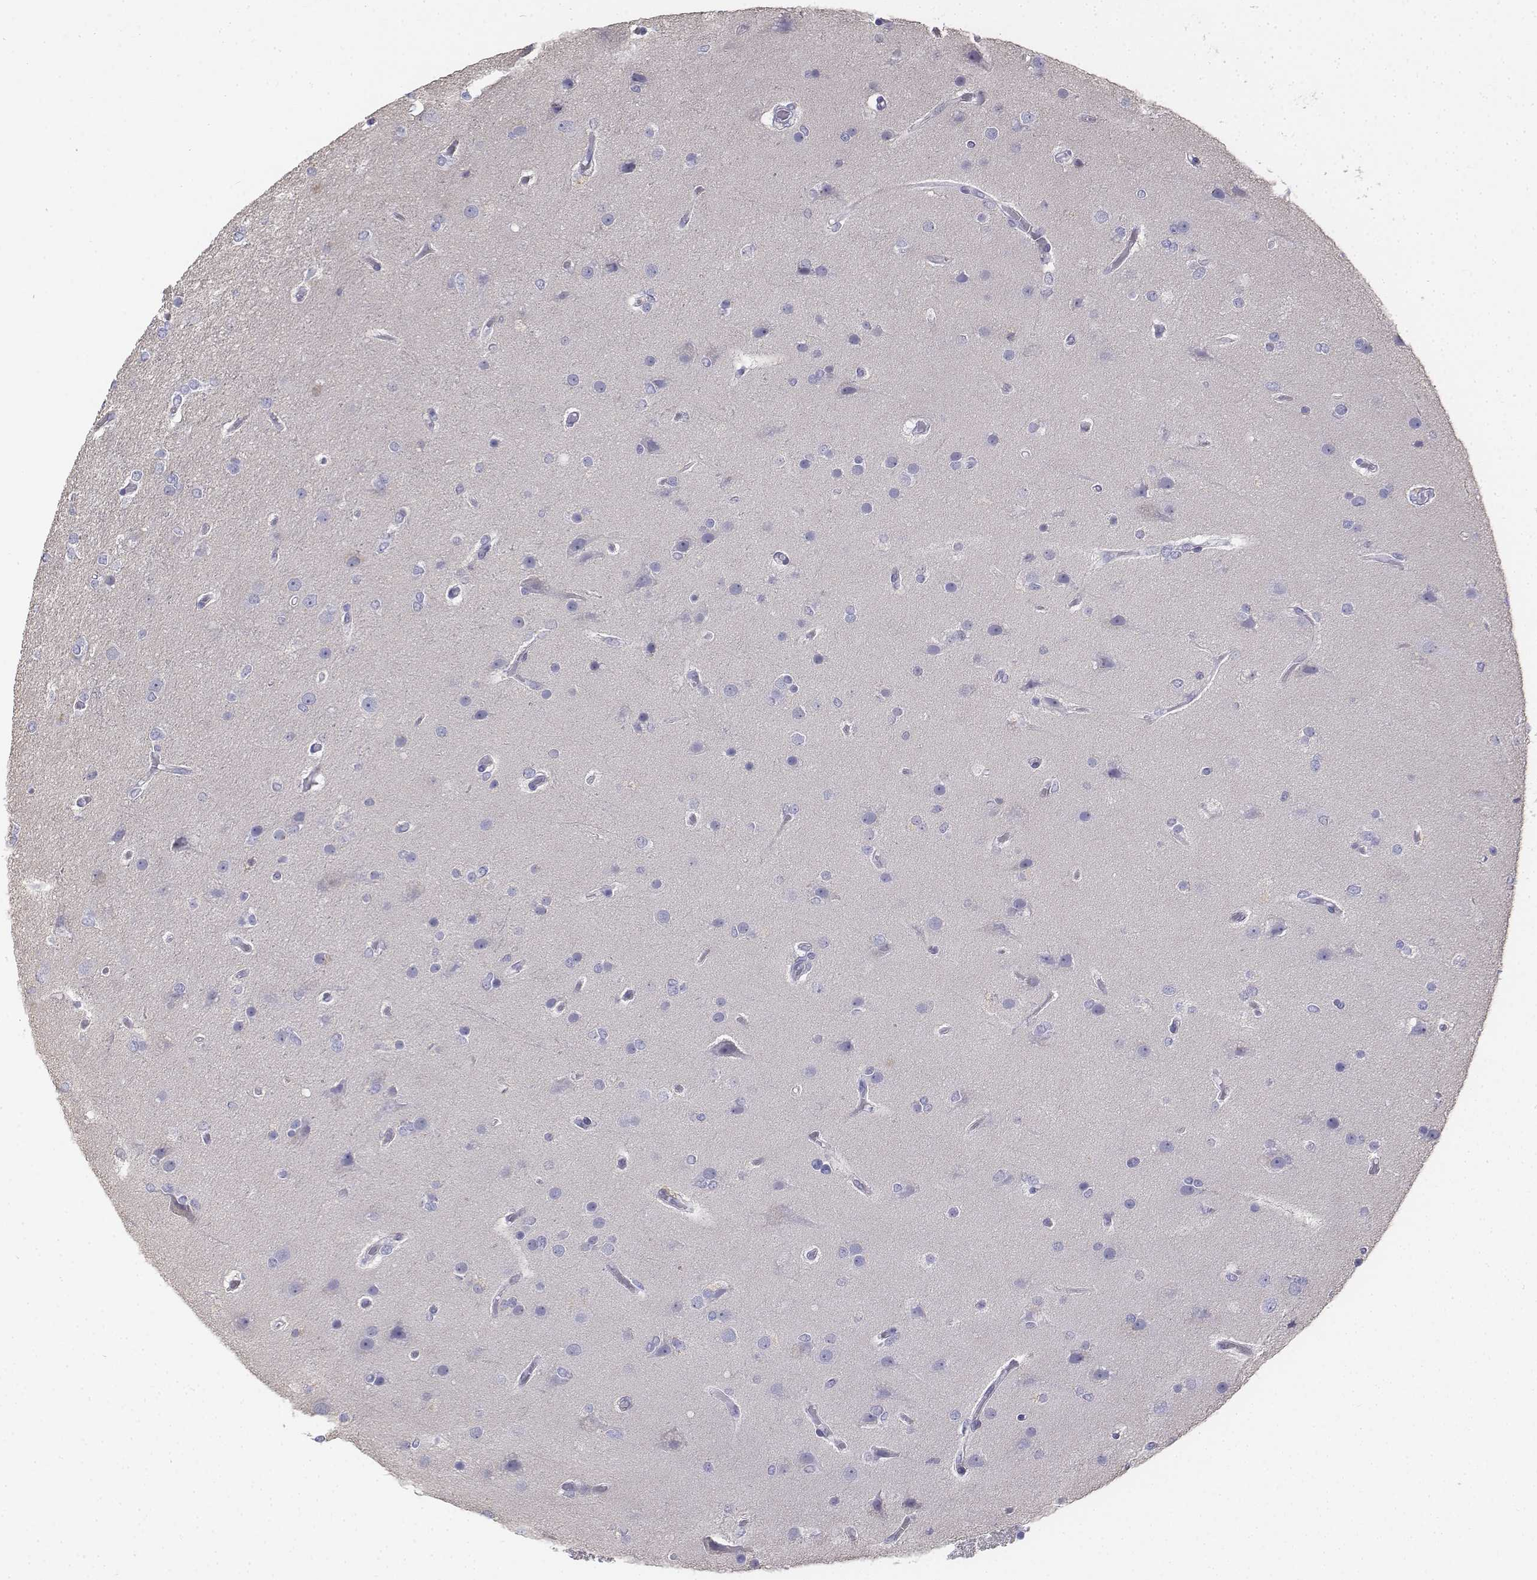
{"staining": {"intensity": "negative", "quantity": "none", "location": "none"}, "tissue": "glioma", "cell_type": "Tumor cells", "image_type": "cancer", "snomed": [{"axis": "morphology", "description": "Glioma, malignant, High grade"}, {"axis": "topography", "description": "Brain"}], "caption": "IHC of human glioma shows no staining in tumor cells. Brightfield microscopy of immunohistochemistry stained with DAB (3,3'-diaminobenzidine) (brown) and hematoxylin (blue), captured at high magnification.", "gene": "LGSN", "patient": {"sex": "female", "age": 61}}